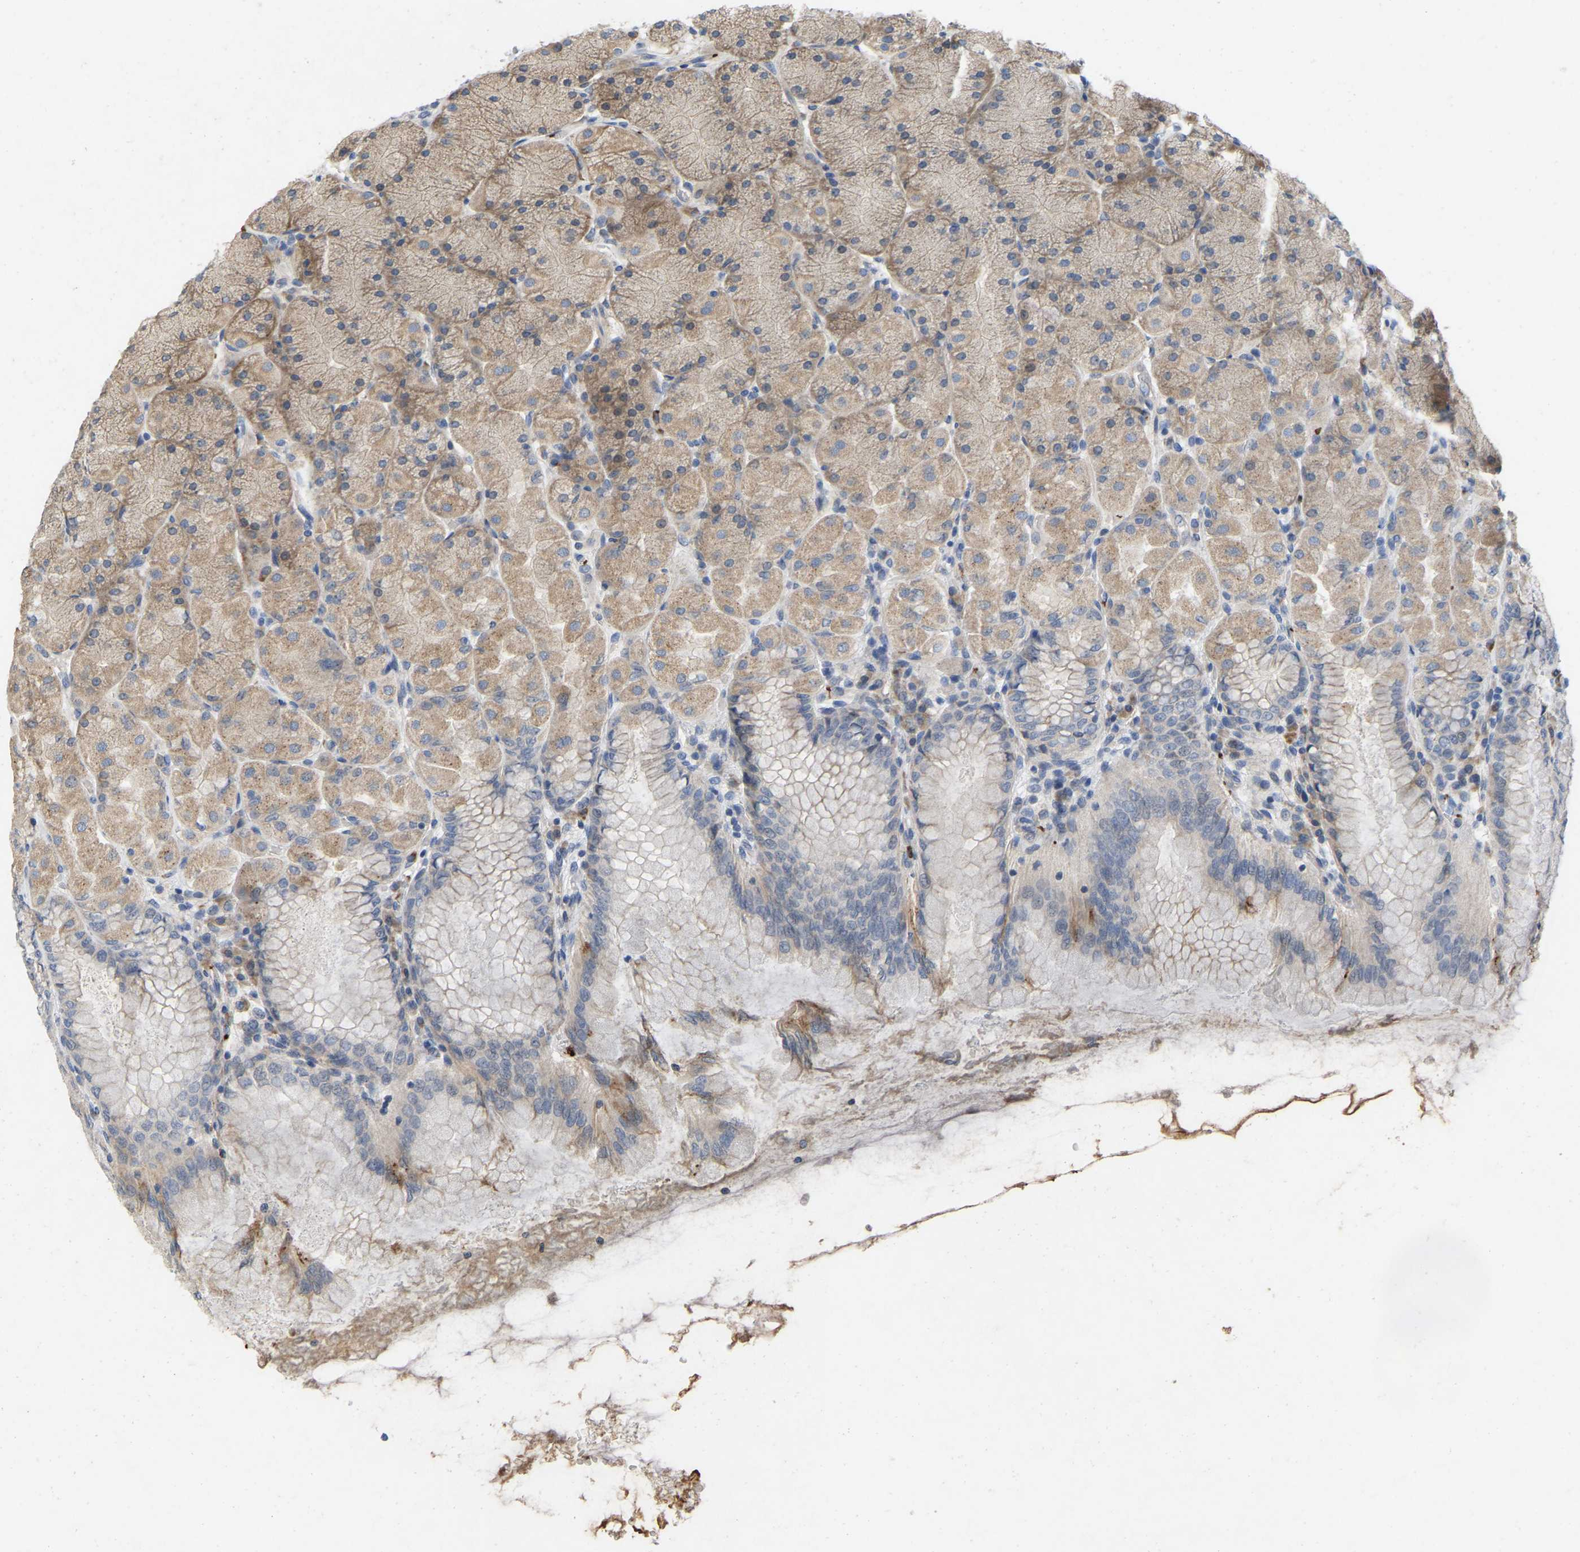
{"staining": {"intensity": "moderate", "quantity": "25%-75%", "location": "cytoplasmic/membranous"}, "tissue": "stomach", "cell_type": "Glandular cells", "image_type": "normal", "snomed": [{"axis": "morphology", "description": "Normal tissue, NOS"}, {"axis": "topography", "description": "Stomach, upper"}], "caption": "The immunohistochemical stain labels moderate cytoplasmic/membranous expression in glandular cells of benign stomach. (DAB (3,3'-diaminobenzidine) IHC with brightfield microscopy, high magnification).", "gene": "RHEB", "patient": {"sex": "female", "age": 56}}